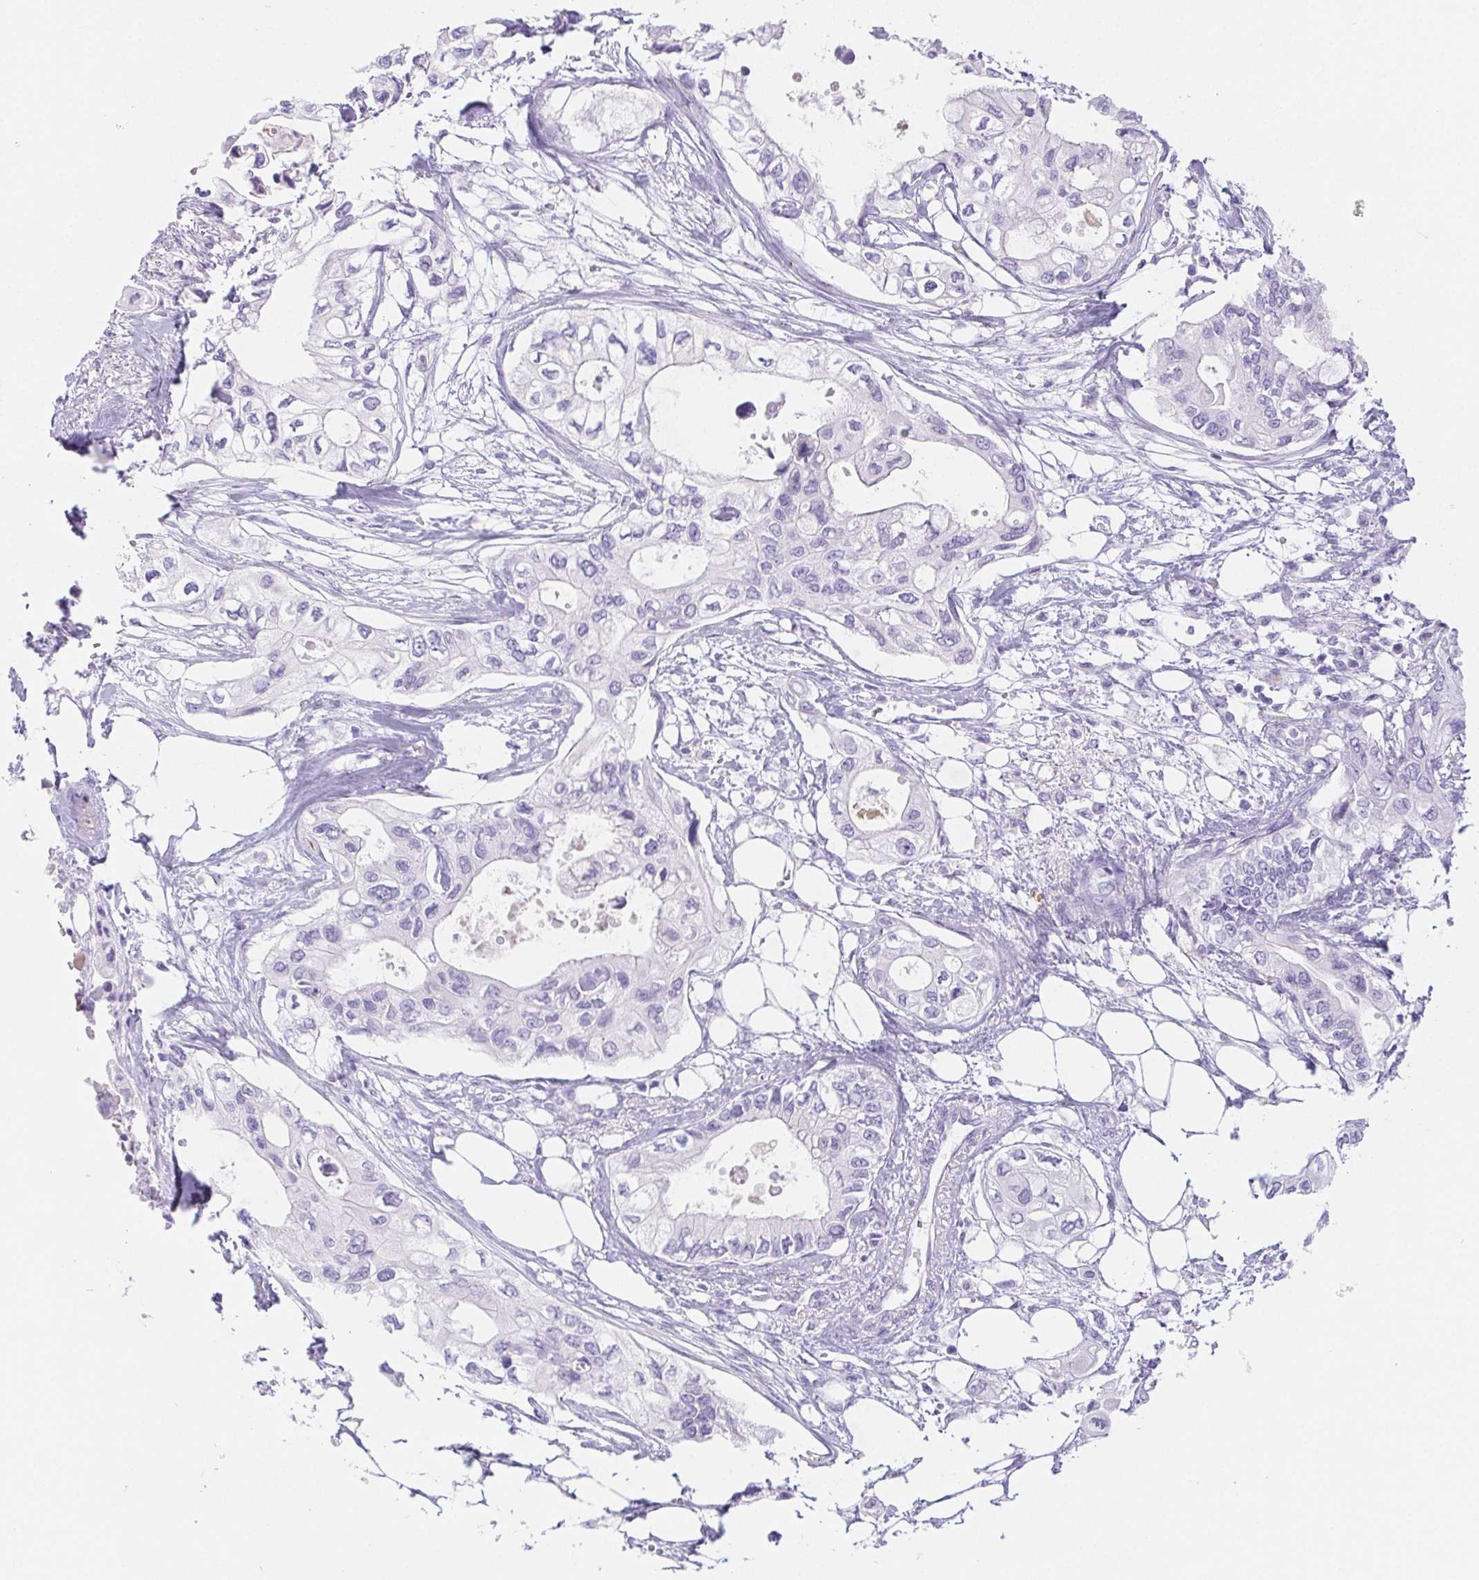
{"staining": {"intensity": "negative", "quantity": "none", "location": "none"}, "tissue": "pancreatic cancer", "cell_type": "Tumor cells", "image_type": "cancer", "snomed": [{"axis": "morphology", "description": "Adenocarcinoma, NOS"}, {"axis": "topography", "description": "Pancreas"}], "caption": "A high-resolution histopathology image shows immunohistochemistry (IHC) staining of adenocarcinoma (pancreatic), which reveals no significant expression in tumor cells.", "gene": "PNLIP", "patient": {"sex": "female", "age": 63}}